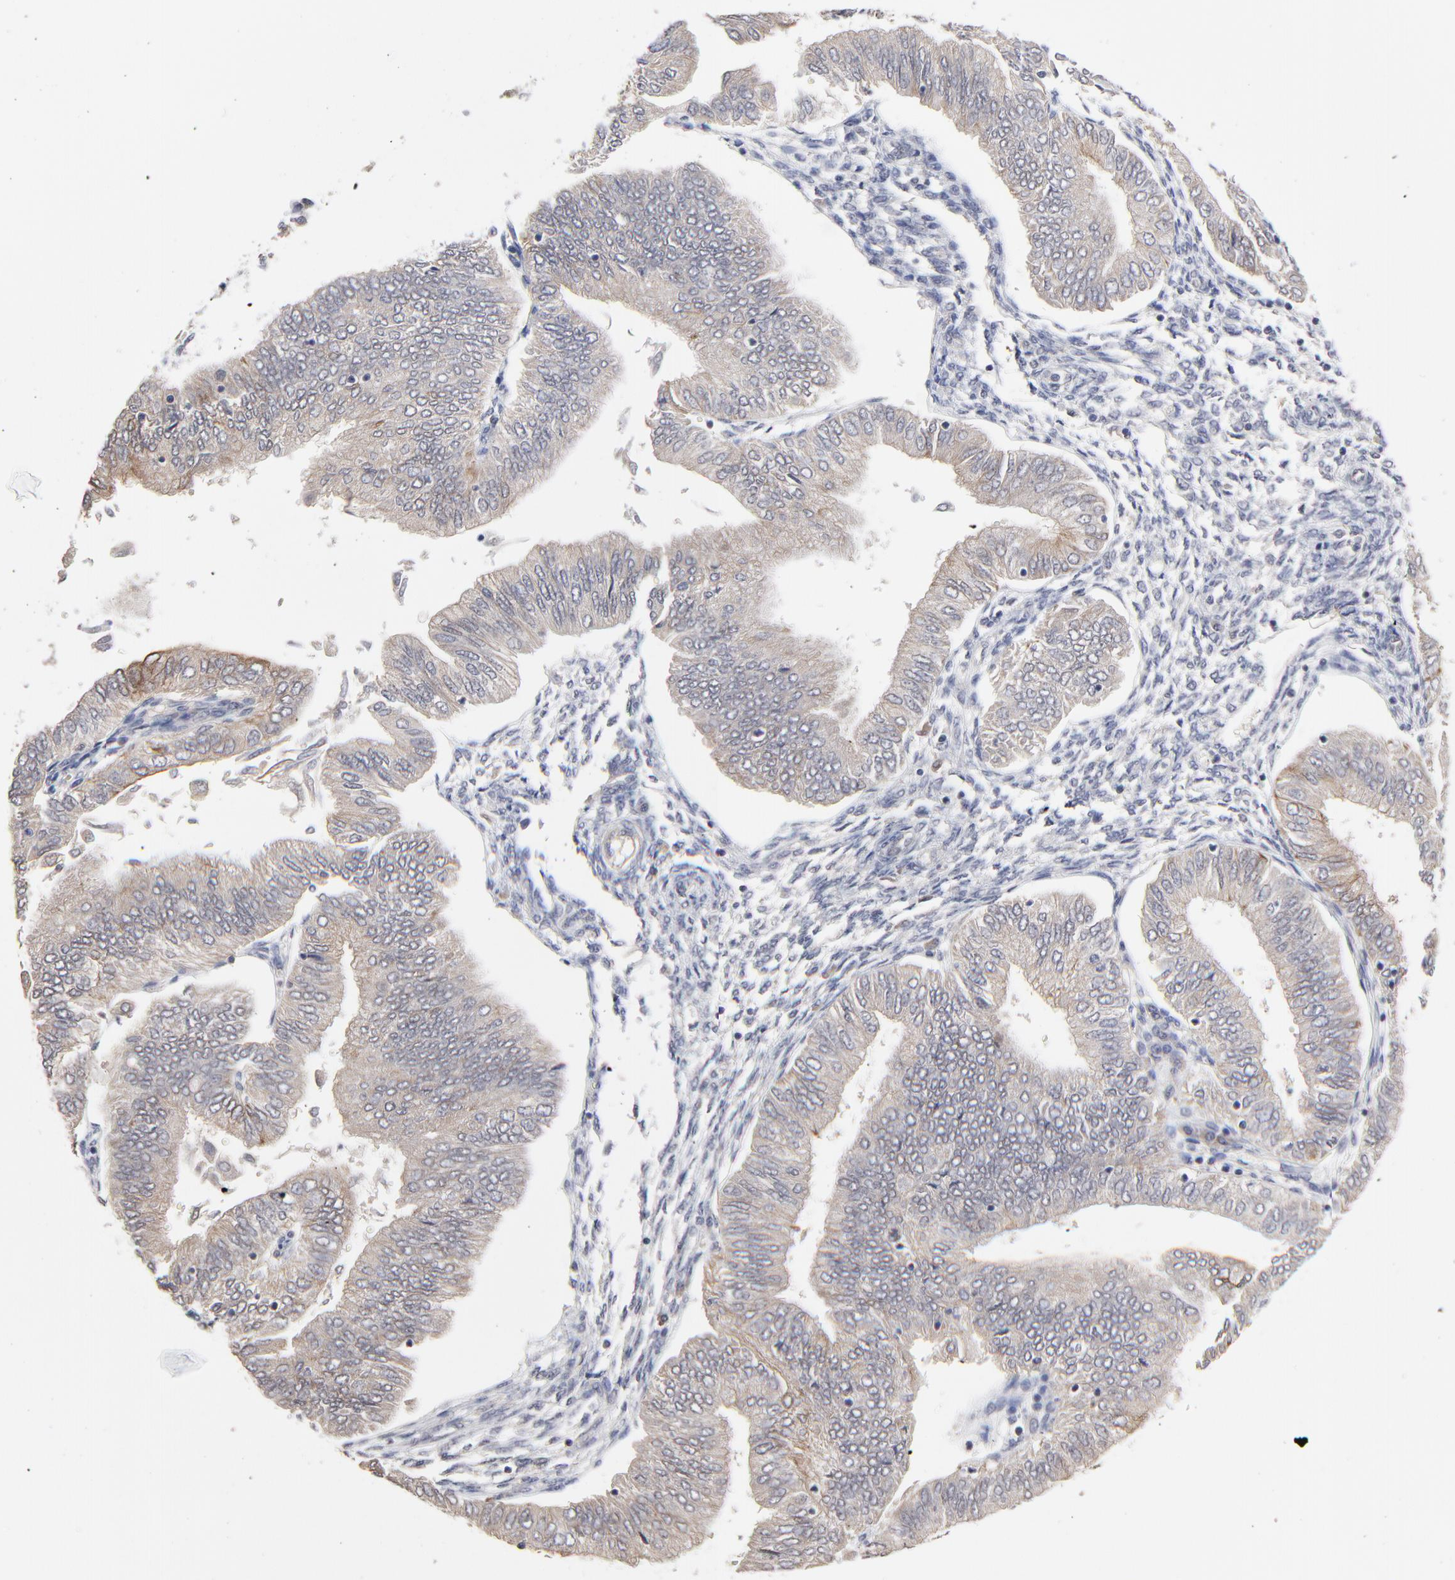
{"staining": {"intensity": "weak", "quantity": ">75%", "location": "cytoplasmic/membranous"}, "tissue": "endometrial cancer", "cell_type": "Tumor cells", "image_type": "cancer", "snomed": [{"axis": "morphology", "description": "Adenocarcinoma, NOS"}, {"axis": "topography", "description": "Endometrium"}], "caption": "Brown immunohistochemical staining in human endometrial adenocarcinoma displays weak cytoplasmic/membranous positivity in approximately >75% of tumor cells. The staining was performed using DAB (3,3'-diaminobenzidine), with brown indicating positive protein expression. Nuclei are stained blue with hematoxylin.", "gene": "FAM199X", "patient": {"sex": "female", "age": 51}}